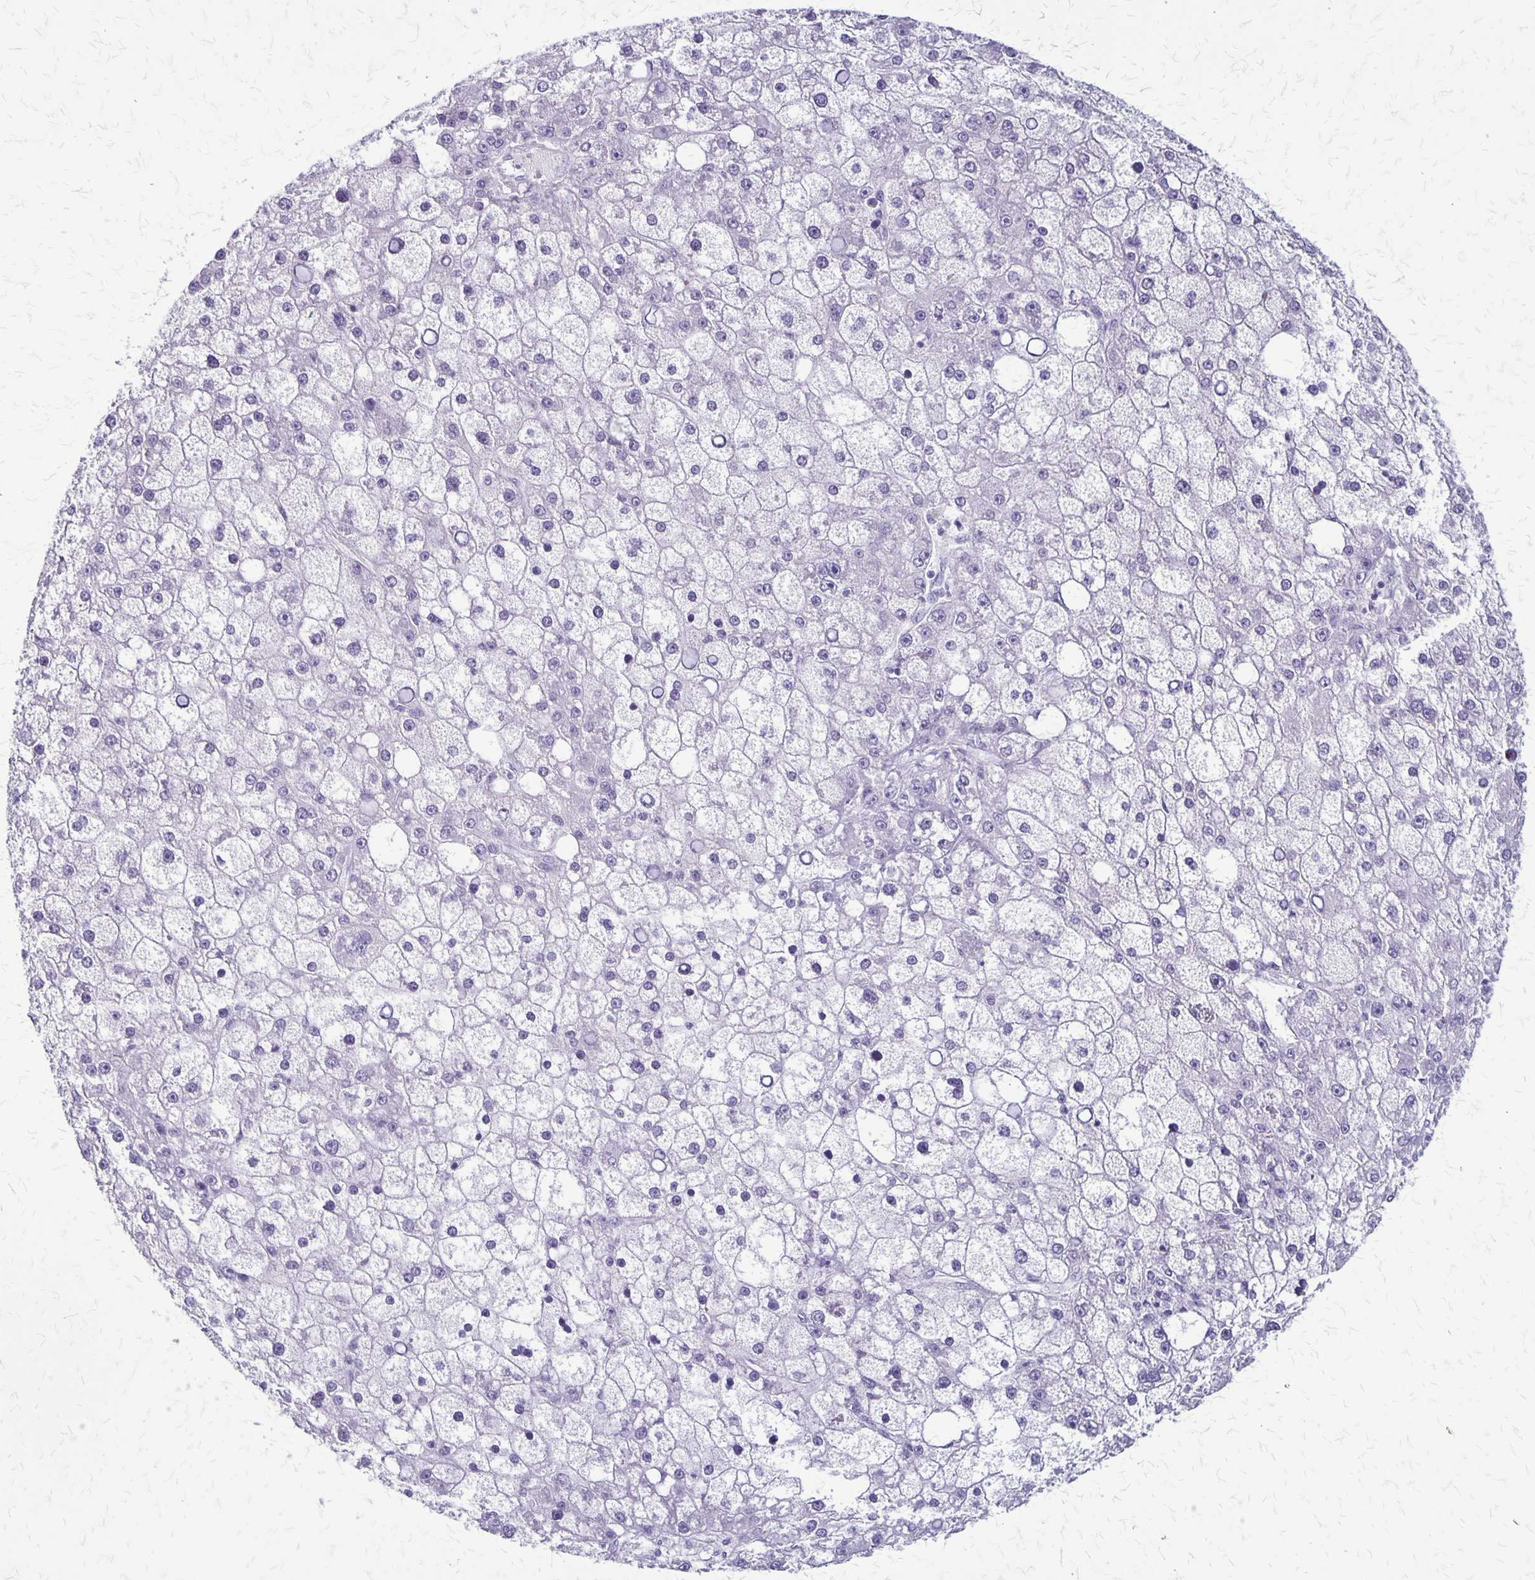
{"staining": {"intensity": "negative", "quantity": "none", "location": "none"}, "tissue": "liver cancer", "cell_type": "Tumor cells", "image_type": "cancer", "snomed": [{"axis": "morphology", "description": "Carcinoma, Hepatocellular, NOS"}, {"axis": "topography", "description": "Liver"}], "caption": "DAB immunohistochemical staining of human liver hepatocellular carcinoma displays no significant expression in tumor cells.", "gene": "PLXNB3", "patient": {"sex": "male", "age": 67}}